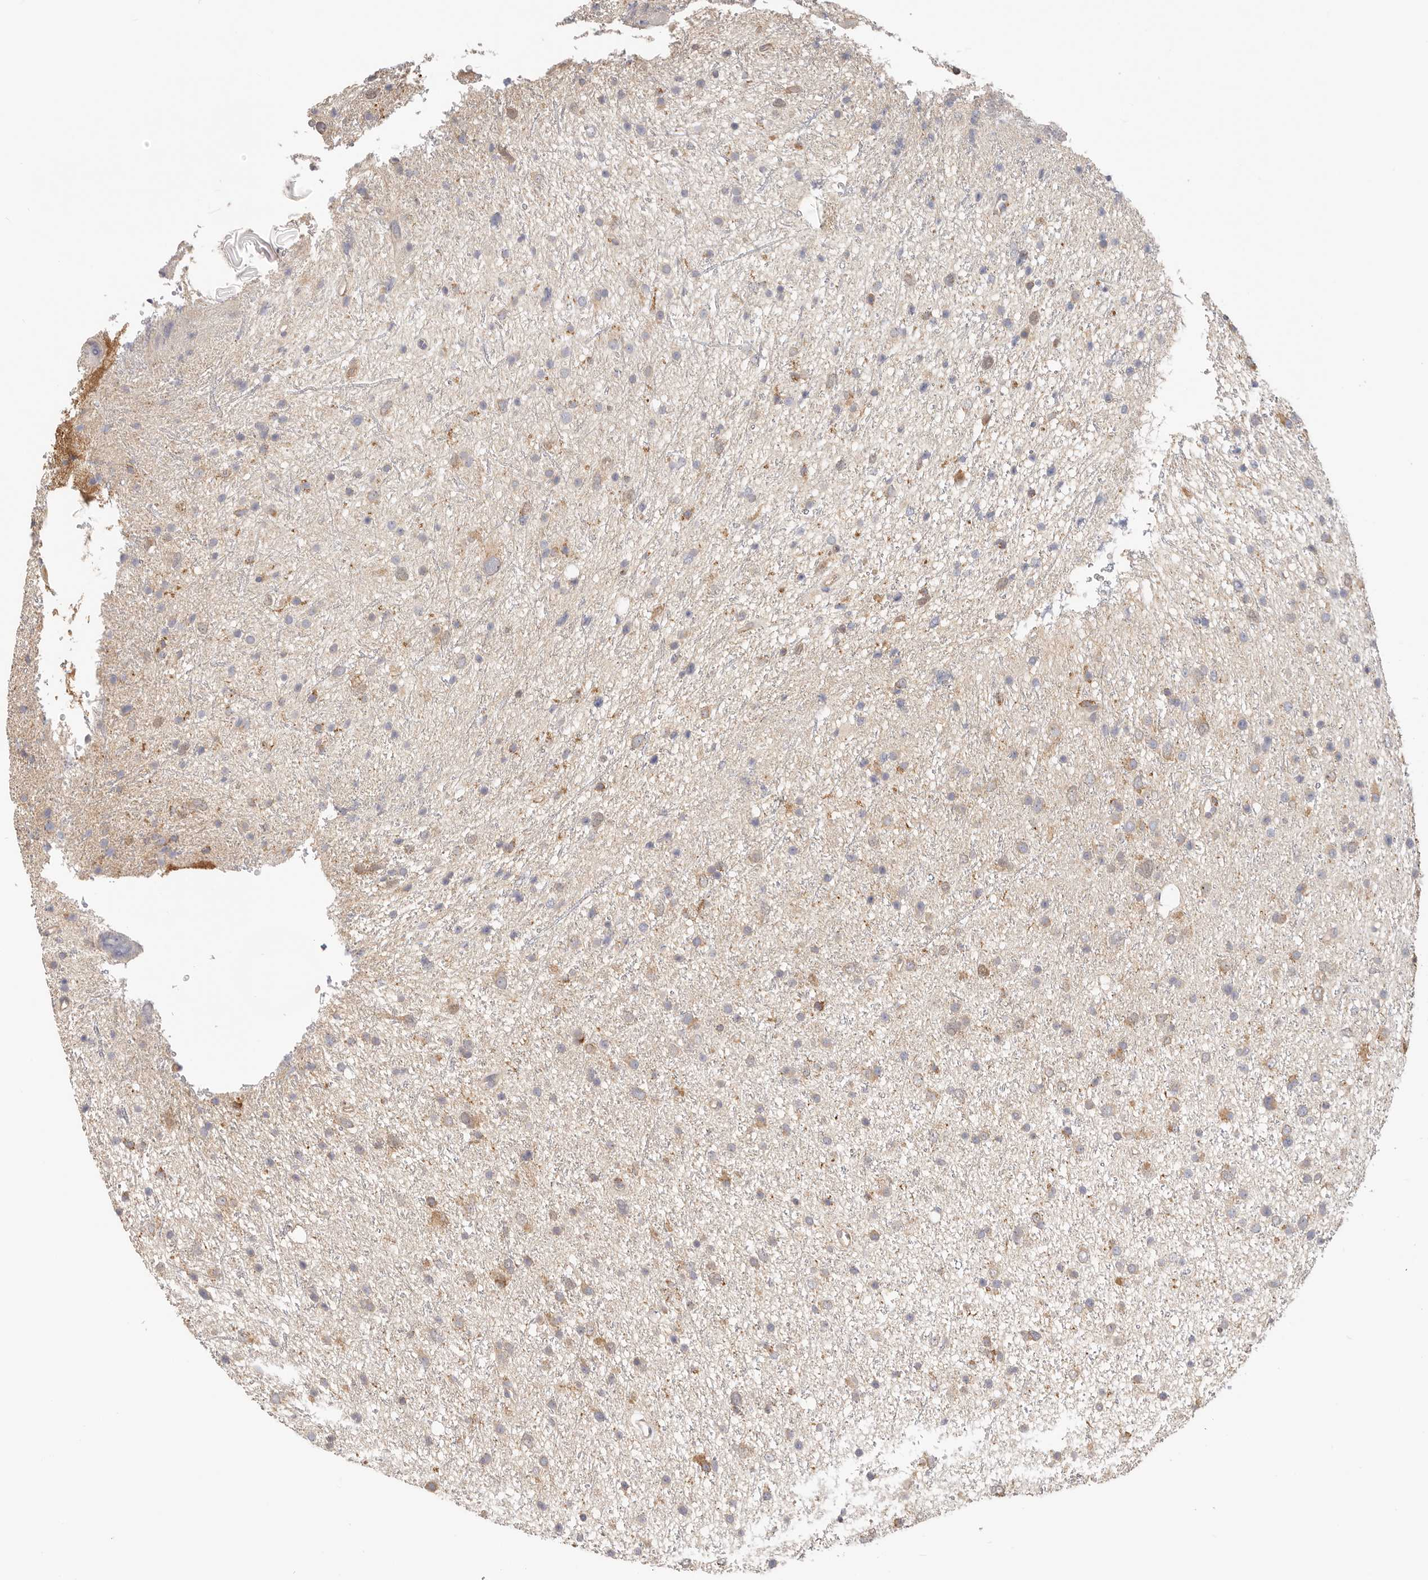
{"staining": {"intensity": "weak", "quantity": ">75%", "location": "cytoplasmic/membranous"}, "tissue": "glioma", "cell_type": "Tumor cells", "image_type": "cancer", "snomed": [{"axis": "morphology", "description": "Glioma, malignant, Low grade"}, {"axis": "topography", "description": "Cerebral cortex"}], "caption": "Human malignant glioma (low-grade) stained for a protein (brown) demonstrates weak cytoplasmic/membranous positive expression in approximately >75% of tumor cells.", "gene": "AFDN", "patient": {"sex": "female", "age": 39}}